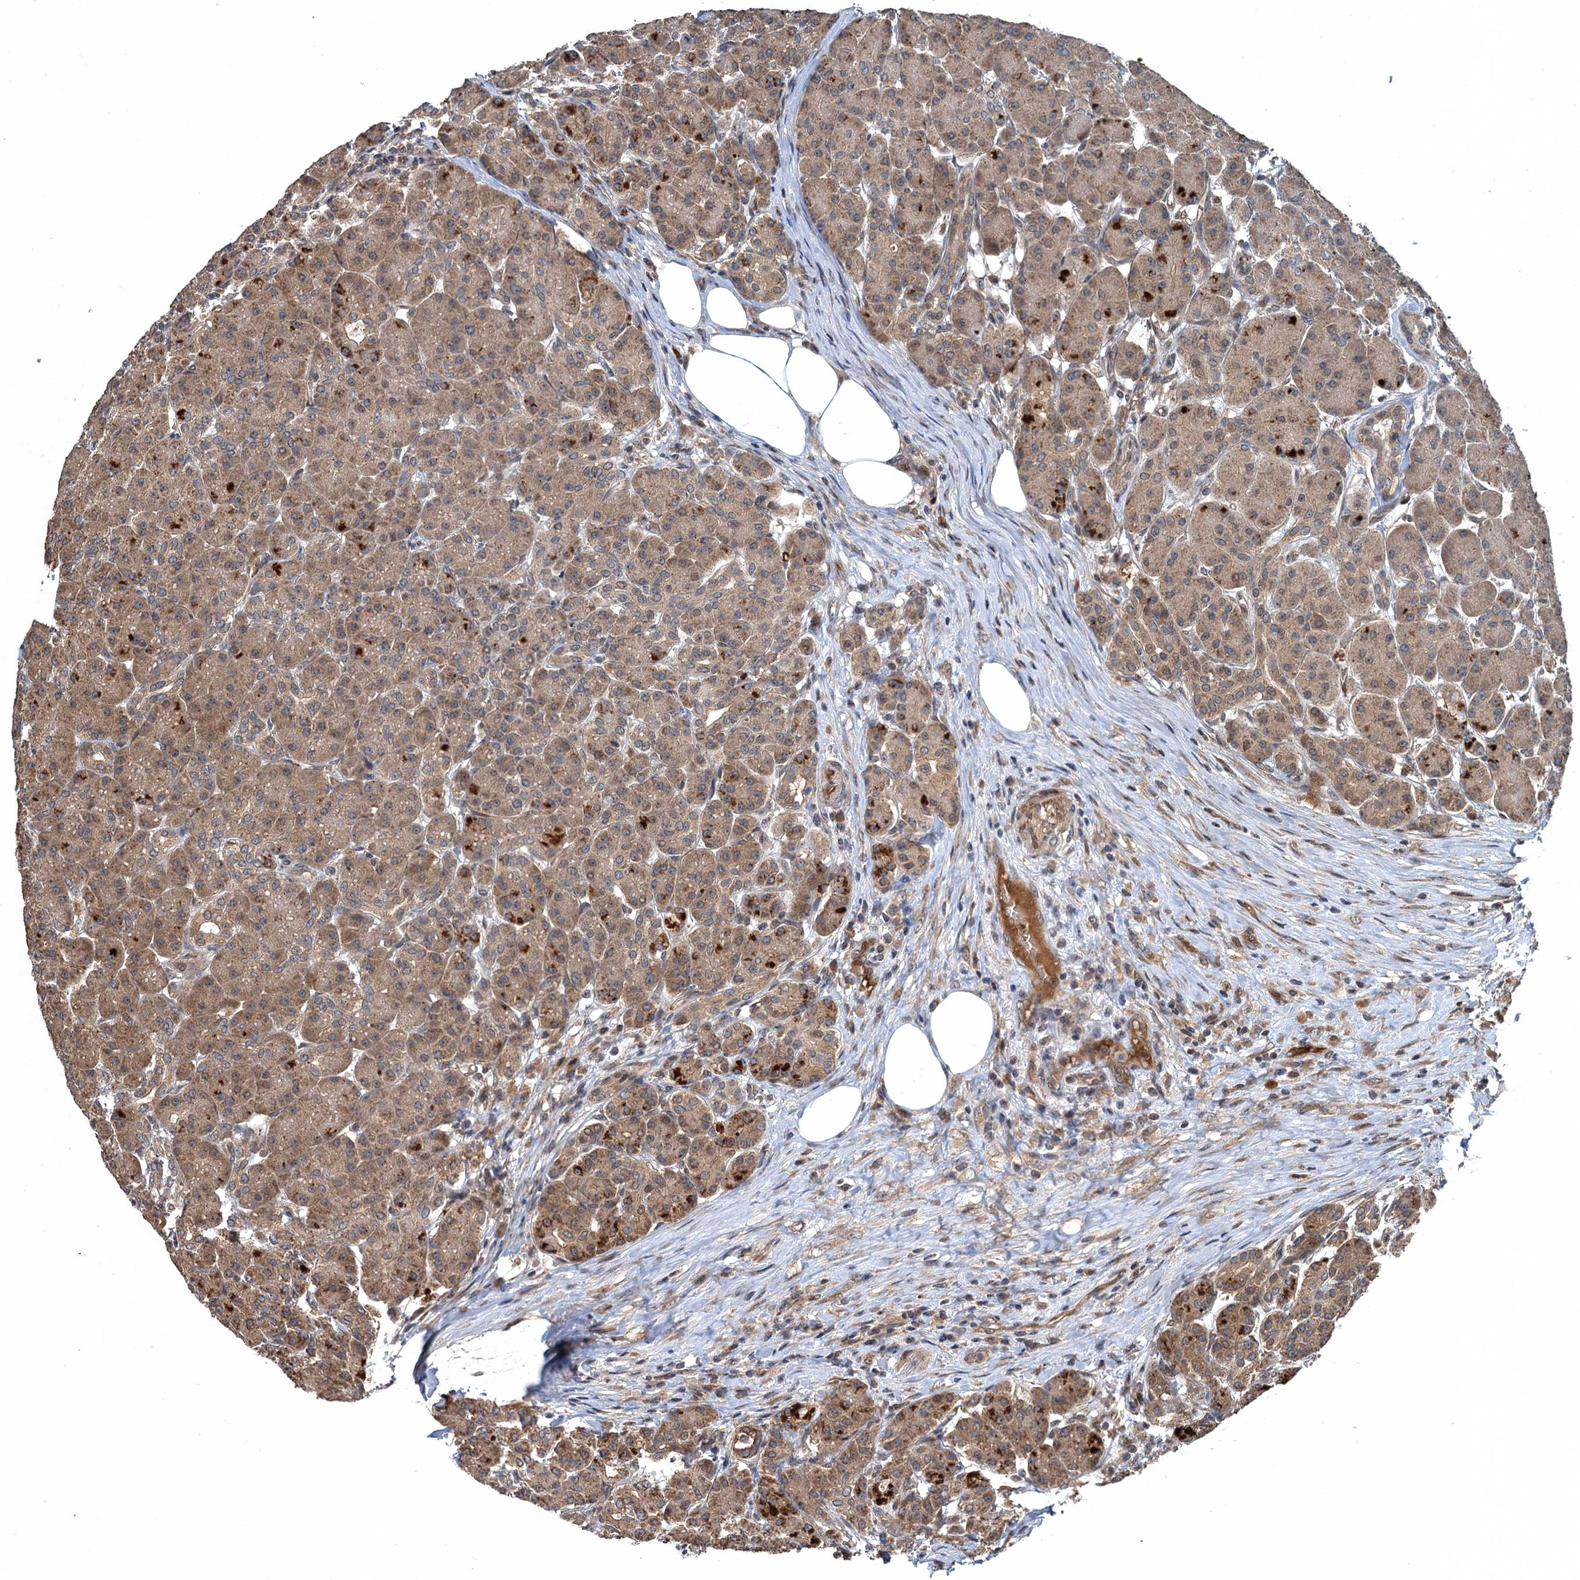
{"staining": {"intensity": "moderate", "quantity": ">75%", "location": "cytoplasmic/membranous"}, "tissue": "pancreas", "cell_type": "Exocrine glandular cells", "image_type": "normal", "snomed": [{"axis": "morphology", "description": "Normal tissue, NOS"}, {"axis": "topography", "description": "Pancreas"}], "caption": "Immunohistochemical staining of benign human pancreas reveals >75% levels of moderate cytoplasmic/membranous protein expression in approximately >75% of exocrine glandular cells.", "gene": "SNX32", "patient": {"sex": "male", "age": 63}}